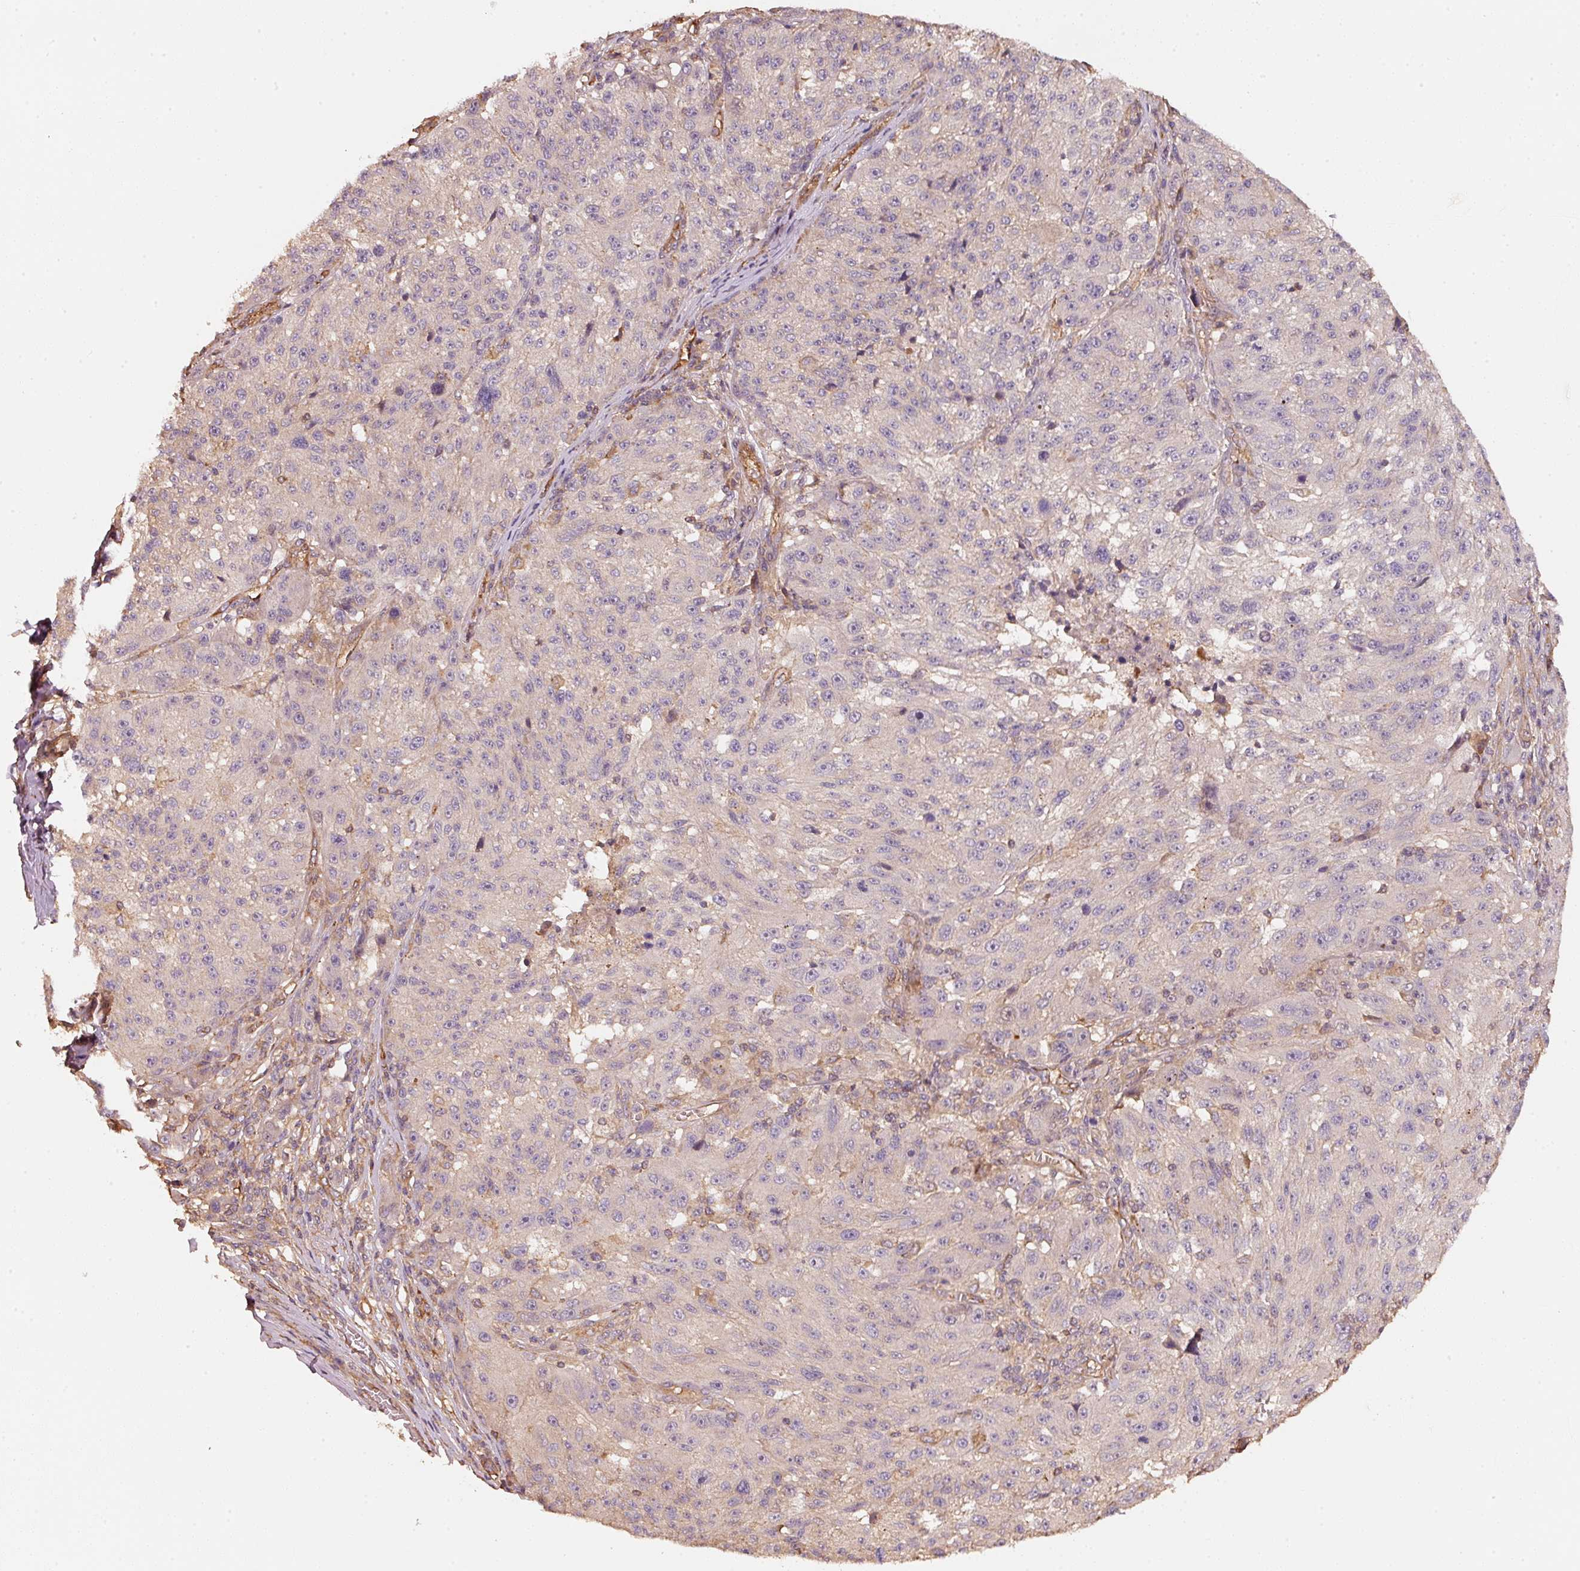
{"staining": {"intensity": "negative", "quantity": "none", "location": "none"}, "tissue": "melanoma", "cell_type": "Tumor cells", "image_type": "cancer", "snomed": [{"axis": "morphology", "description": "Malignant melanoma, NOS"}, {"axis": "topography", "description": "Skin"}], "caption": "Human malignant melanoma stained for a protein using immunohistochemistry (IHC) shows no expression in tumor cells.", "gene": "CEP95", "patient": {"sex": "male", "age": 53}}